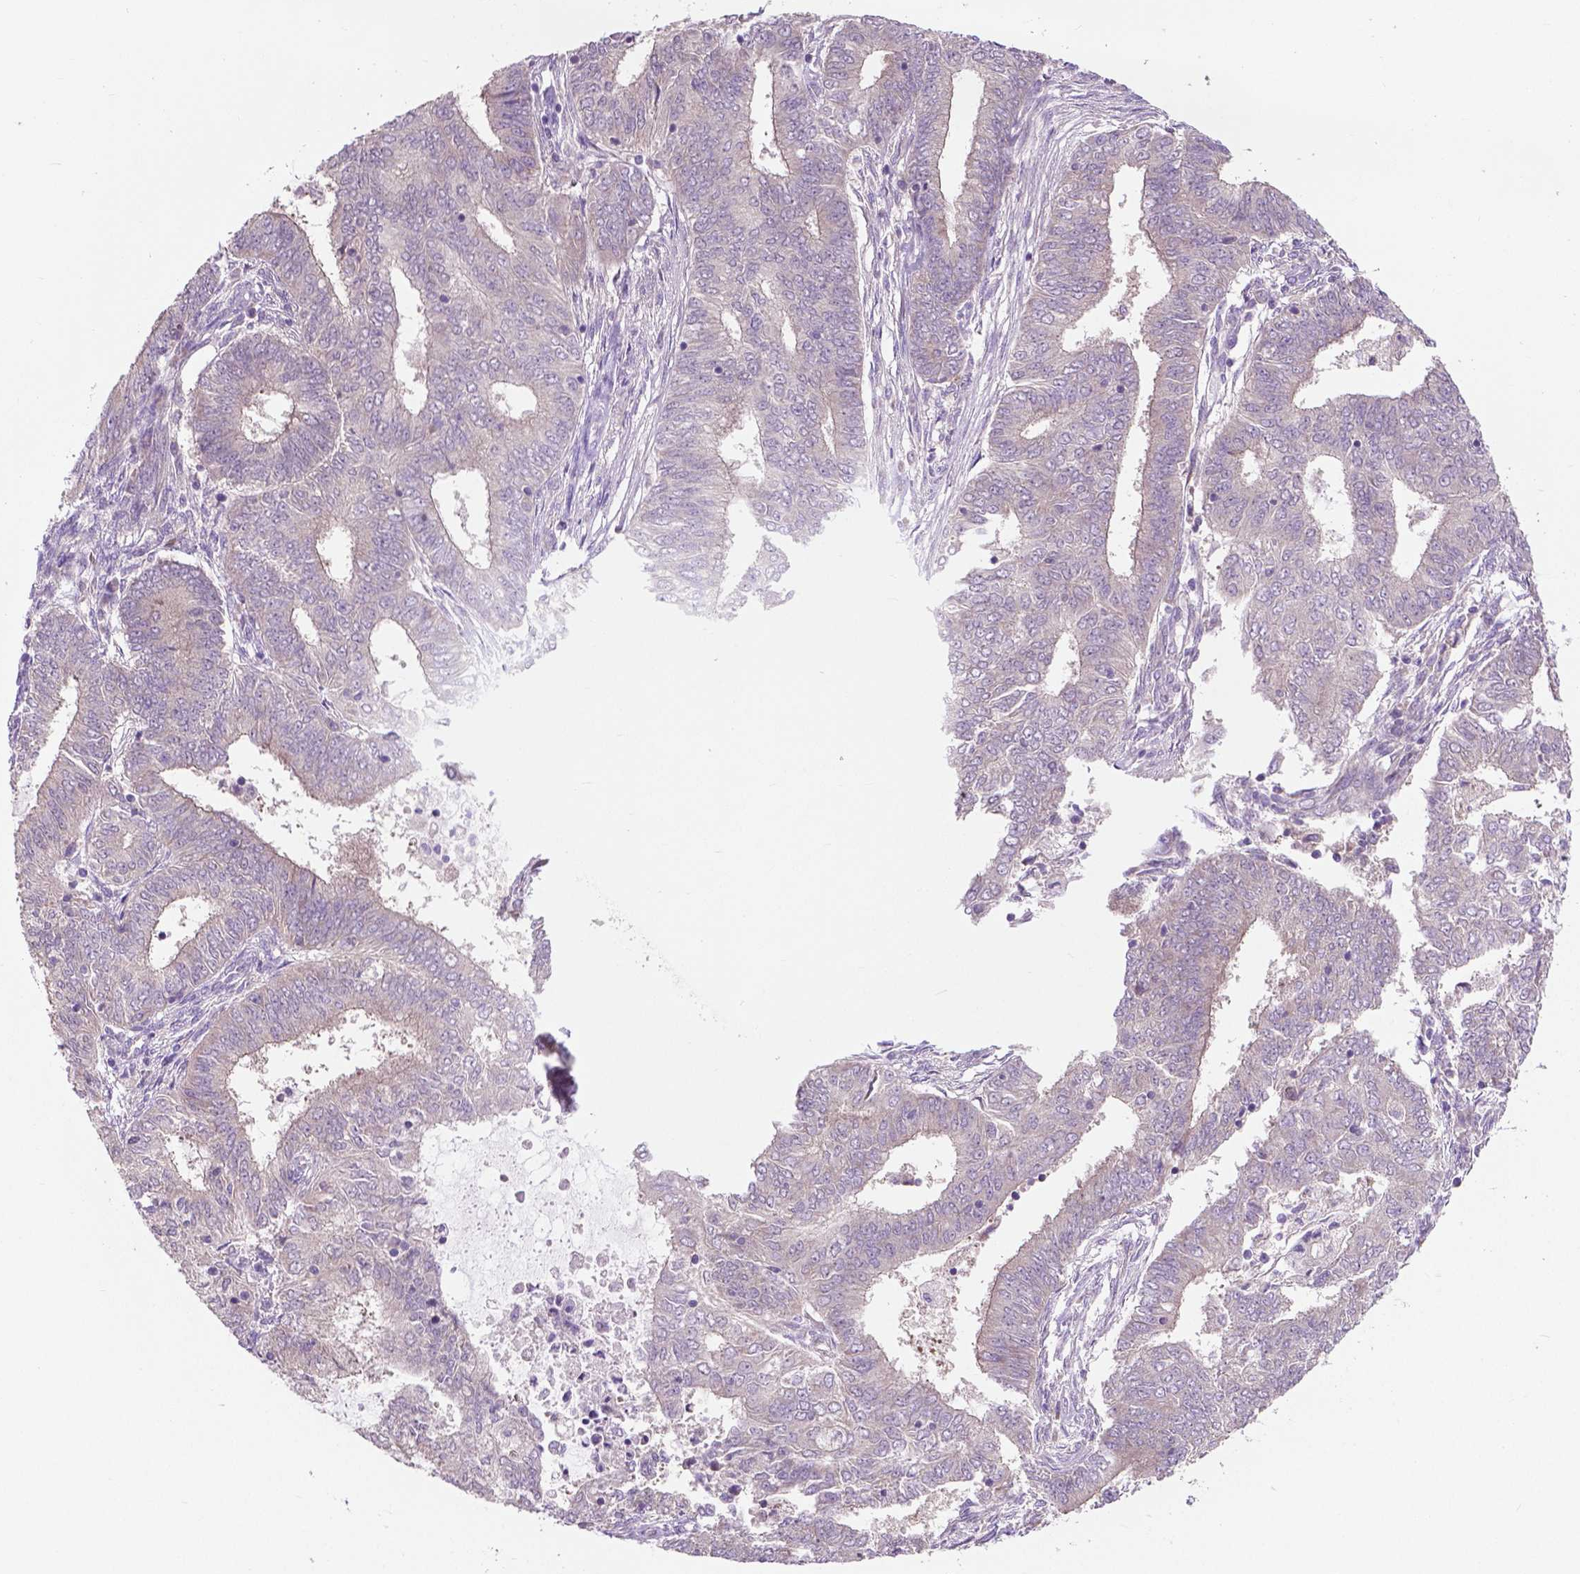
{"staining": {"intensity": "weak", "quantity": "<25%", "location": "cytoplasmic/membranous"}, "tissue": "endometrial cancer", "cell_type": "Tumor cells", "image_type": "cancer", "snomed": [{"axis": "morphology", "description": "Adenocarcinoma, NOS"}, {"axis": "topography", "description": "Endometrium"}], "caption": "The IHC image has no significant staining in tumor cells of endometrial adenocarcinoma tissue. The staining is performed using DAB (3,3'-diaminobenzidine) brown chromogen with nuclei counter-stained in using hematoxylin.", "gene": "MZT1", "patient": {"sex": "female", "age": 62}}